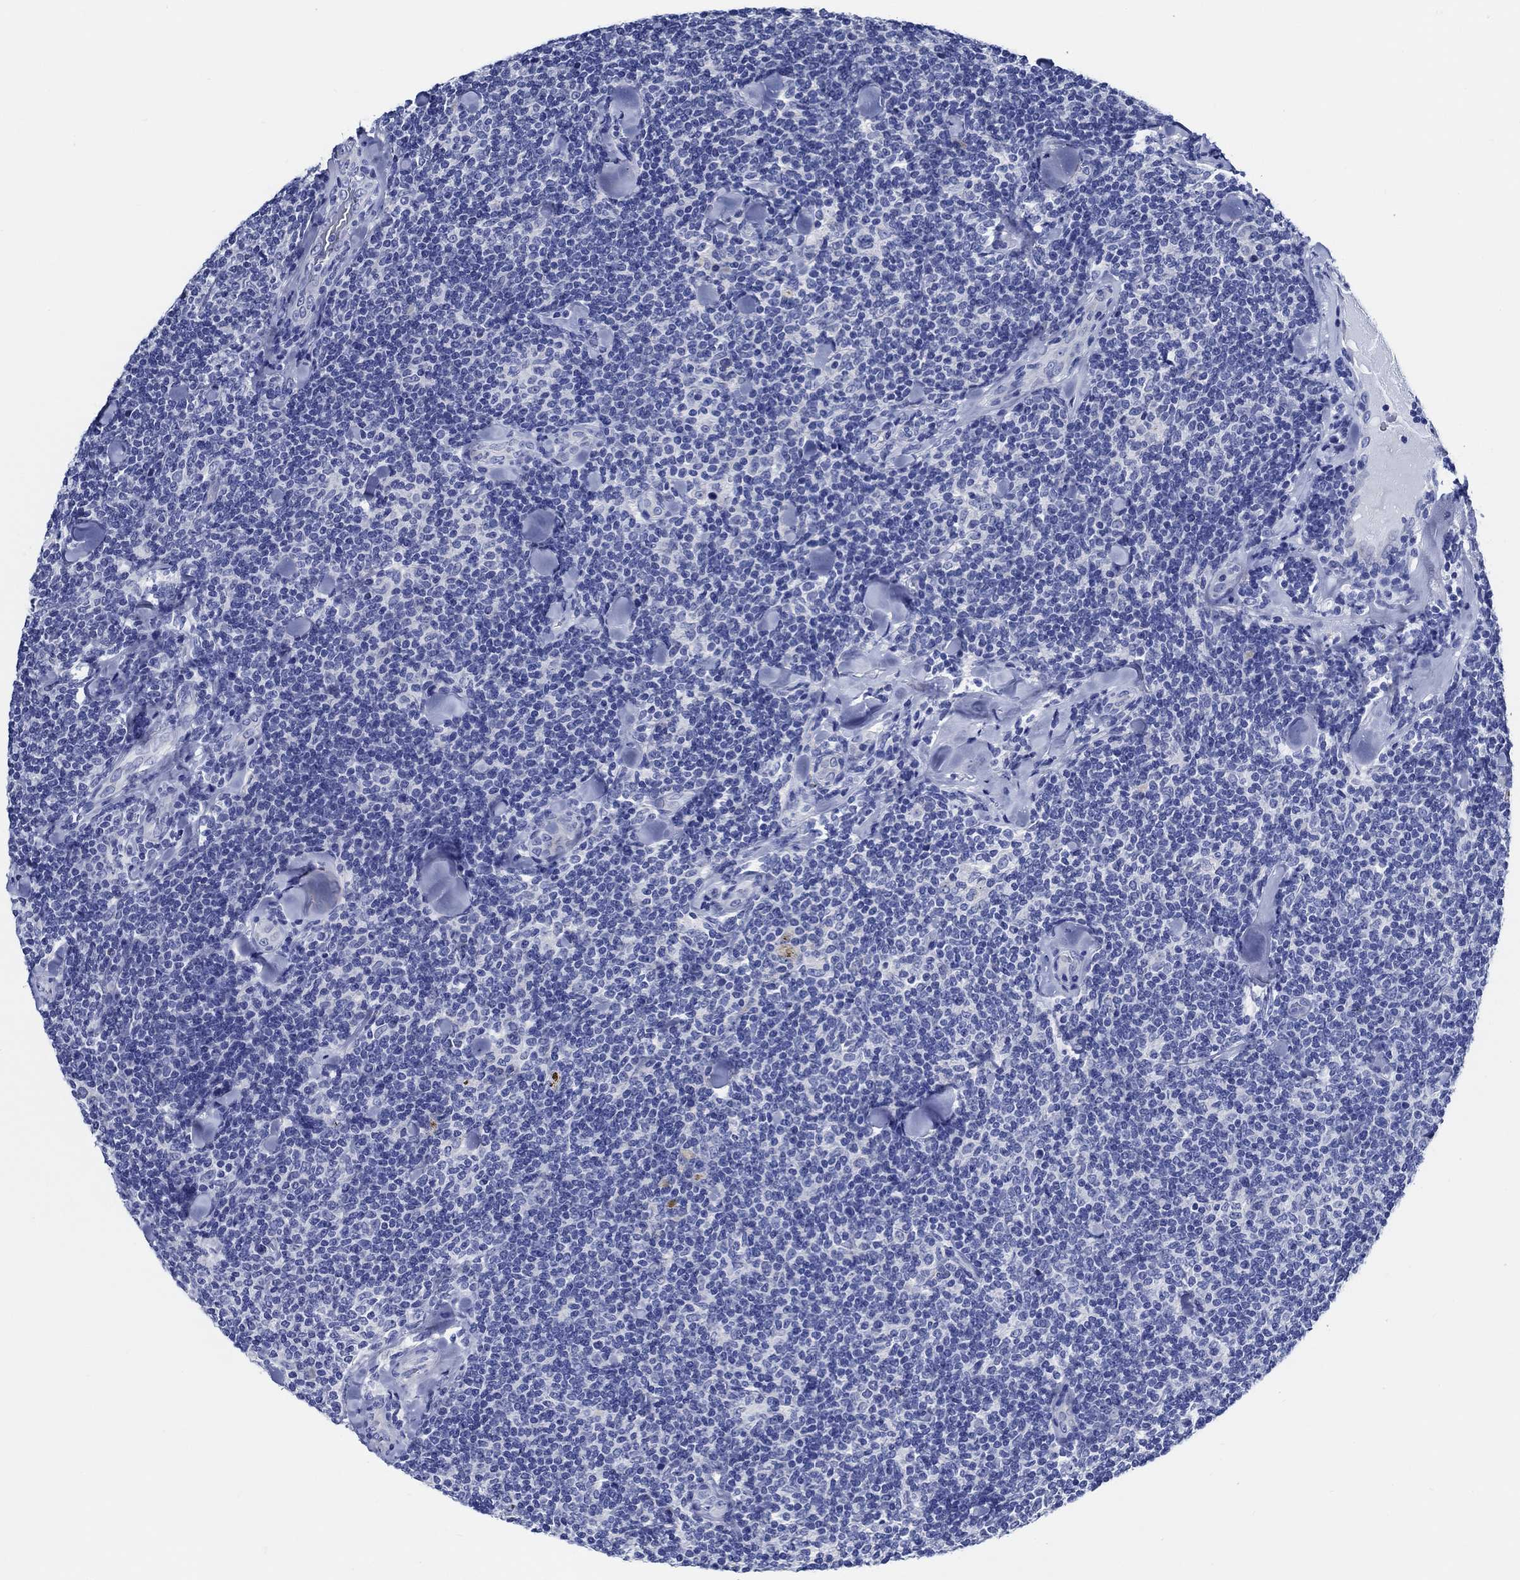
{"staining": {"intensity": "negative", "quantity": "none", "location": "none"}, "tissue": "lymphoma", "cell_type": "Tumor cells", "image_type": "cancer", "snomed": [{"axis": "morphology", "description": "Malignant lymphoma, non-Hodgkin's type, Low grade"}, {"axis": "topography", "description": "Lymph node"}], "caption": "A high-resolution micrograph shows IHC staining of low-grade malignant lymphoma, non-Hodgkin's type, which reveals no significant expression in tumor cells. The staining was performed using DAB (3,3'-diaminobenzidine) to visualize the protein expression in brown, while the nuclei were stained in blue with hematoxylin (Magnification: 20x).", "gene": "WDR62", "patient": {"sex": "female", "age": 56}}